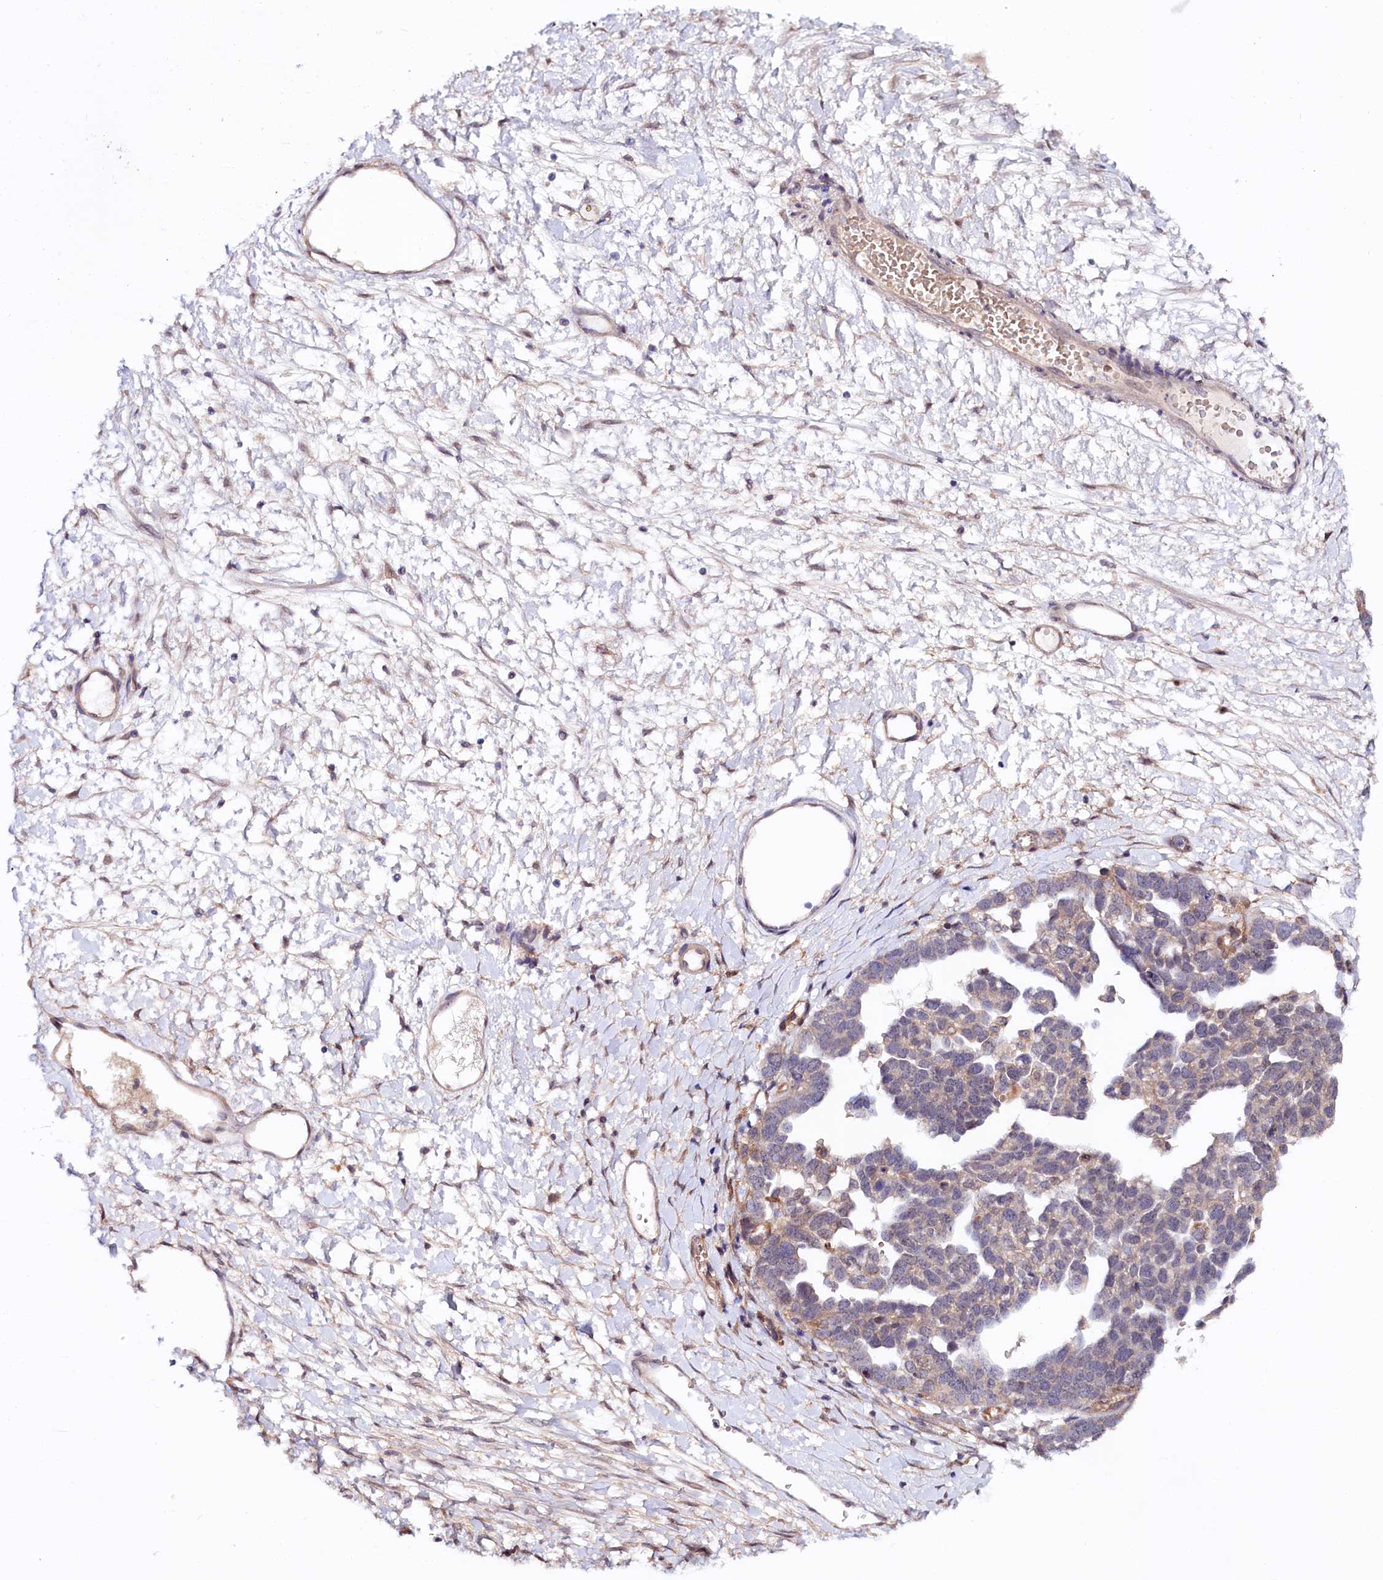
{"staining": {"intensity": "weak", "quantity": "<25%", "location": "cytoplasmic/membranous"}, "tissue": "ovarian cancer", "cell_type": "Tumor cells", "image_type": "cancer", "snomed": [{"axis": "morphology", "description": "Cystadenocarcinoma, serous, NOS"}, {"axis": "topography", "description": "Ovary"}], "caption": "Immunohistochemistry (IHC) histopathology image of neoplastic tissue: human ovarian cancer (serous cystadenocarcinoma) stained with DAB (3,3'-diaminobenzidine) displays no significant protein positivity in tumor cells. (IHC, brightfield microscopy, high magnification).", "gene": "PHLDB1", "patient": {"sex": "female", "age": 54}}